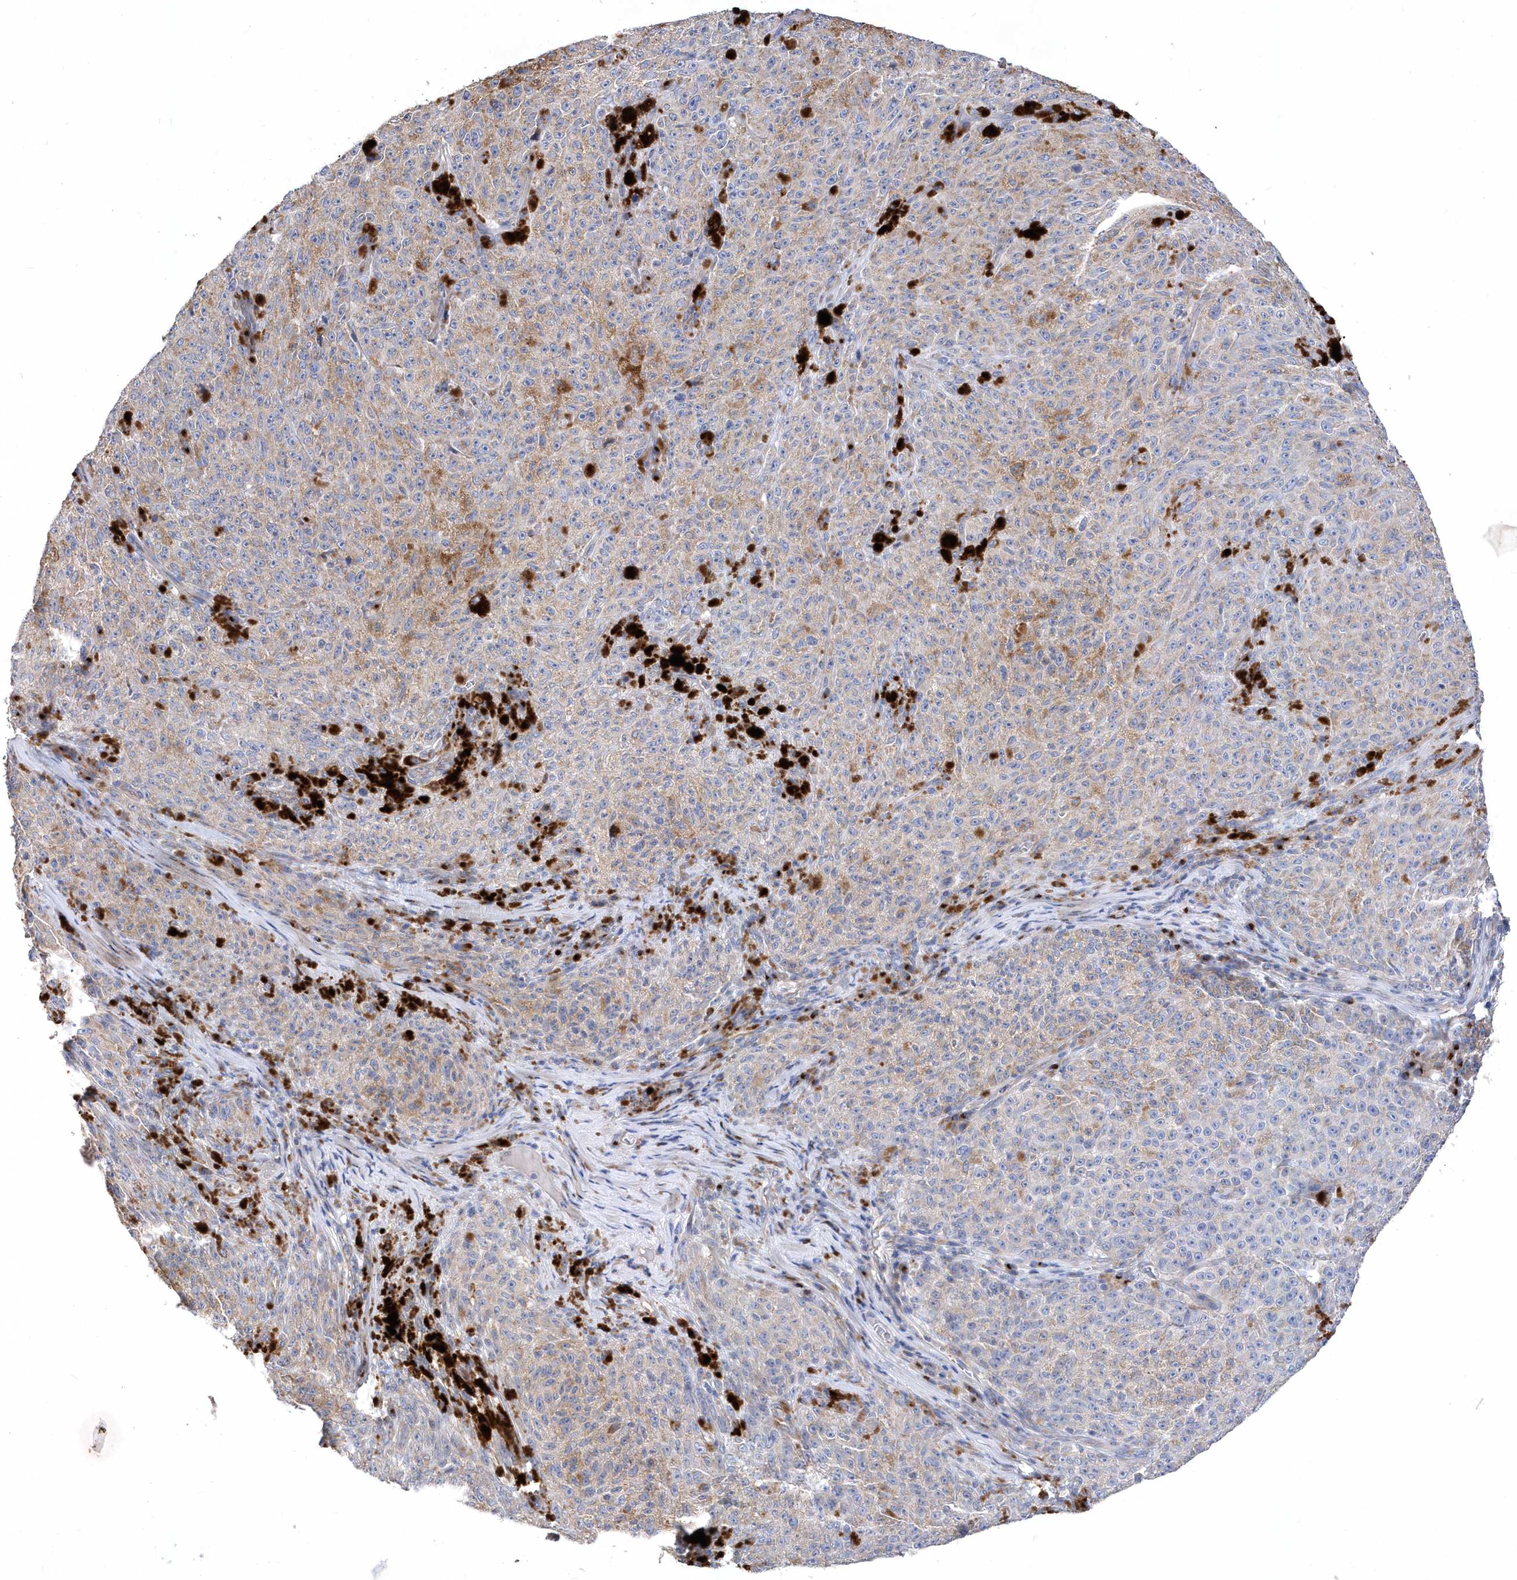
{"staining": {"intensity": "weak", "quantity": "25%-75%", "location": "cytoplasmic/membranous"}, "tissue": "melanoma", "cell_type": "Tumor cells", "image_type": "cancer", "snomed": [{"axis": "morphology", "description": "Malignant melanoma, NOS"}, {"axis": "topography", "description": "Skin"}], "caption": "Malignant melanoma tissue displays weak cytoplasmic/membranous positivity in about 25%-75% of tumor cells", "gene": "METTL8", "patient": {"sex": "female", "age": 82}}